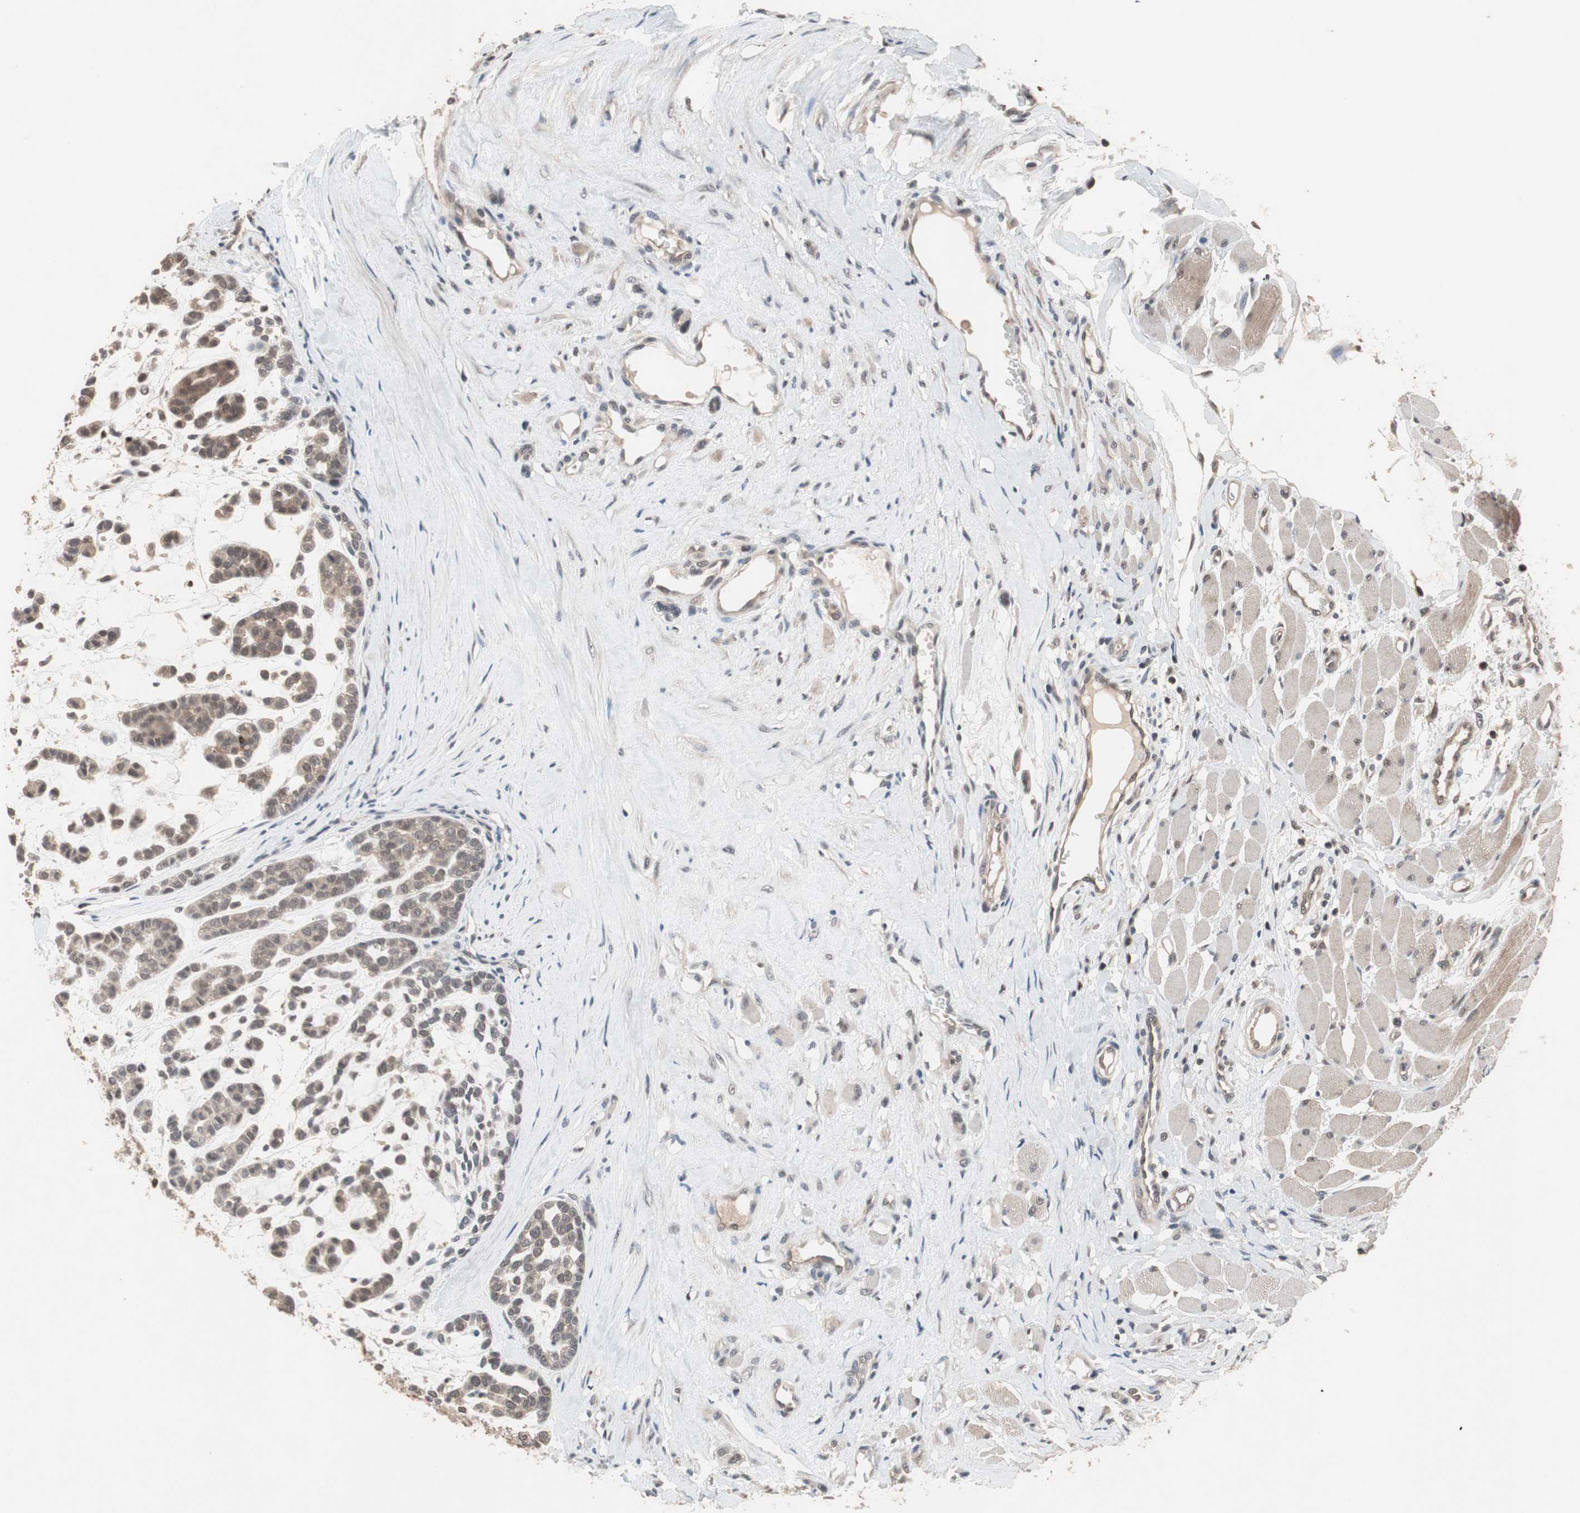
{"staining": {"intensity": "moderate", "quantity": ">75%", "location": "cytoplasmic/membranous,nuclear"}, "tissue": "head and neck cancer", "cell_type": "Tumor cells", "image_type": "cancer", "snomed": [{"axis": "morphology", "description": "Adenocarcinoma, NOS"}, {"axis": "morphology", "description": "Adenoma, NOS"}, {"axis": "topography", "description": "Head-Neck"}], "caption": "Human head and neck cancer (adenoma) stained with a brown dye shows moderate cytoplasmic/membranous and nuclear positive expression in approximately >75% of tumor cells.", "gene": "GART", "patient": {"sex": "female", "age": 55}}